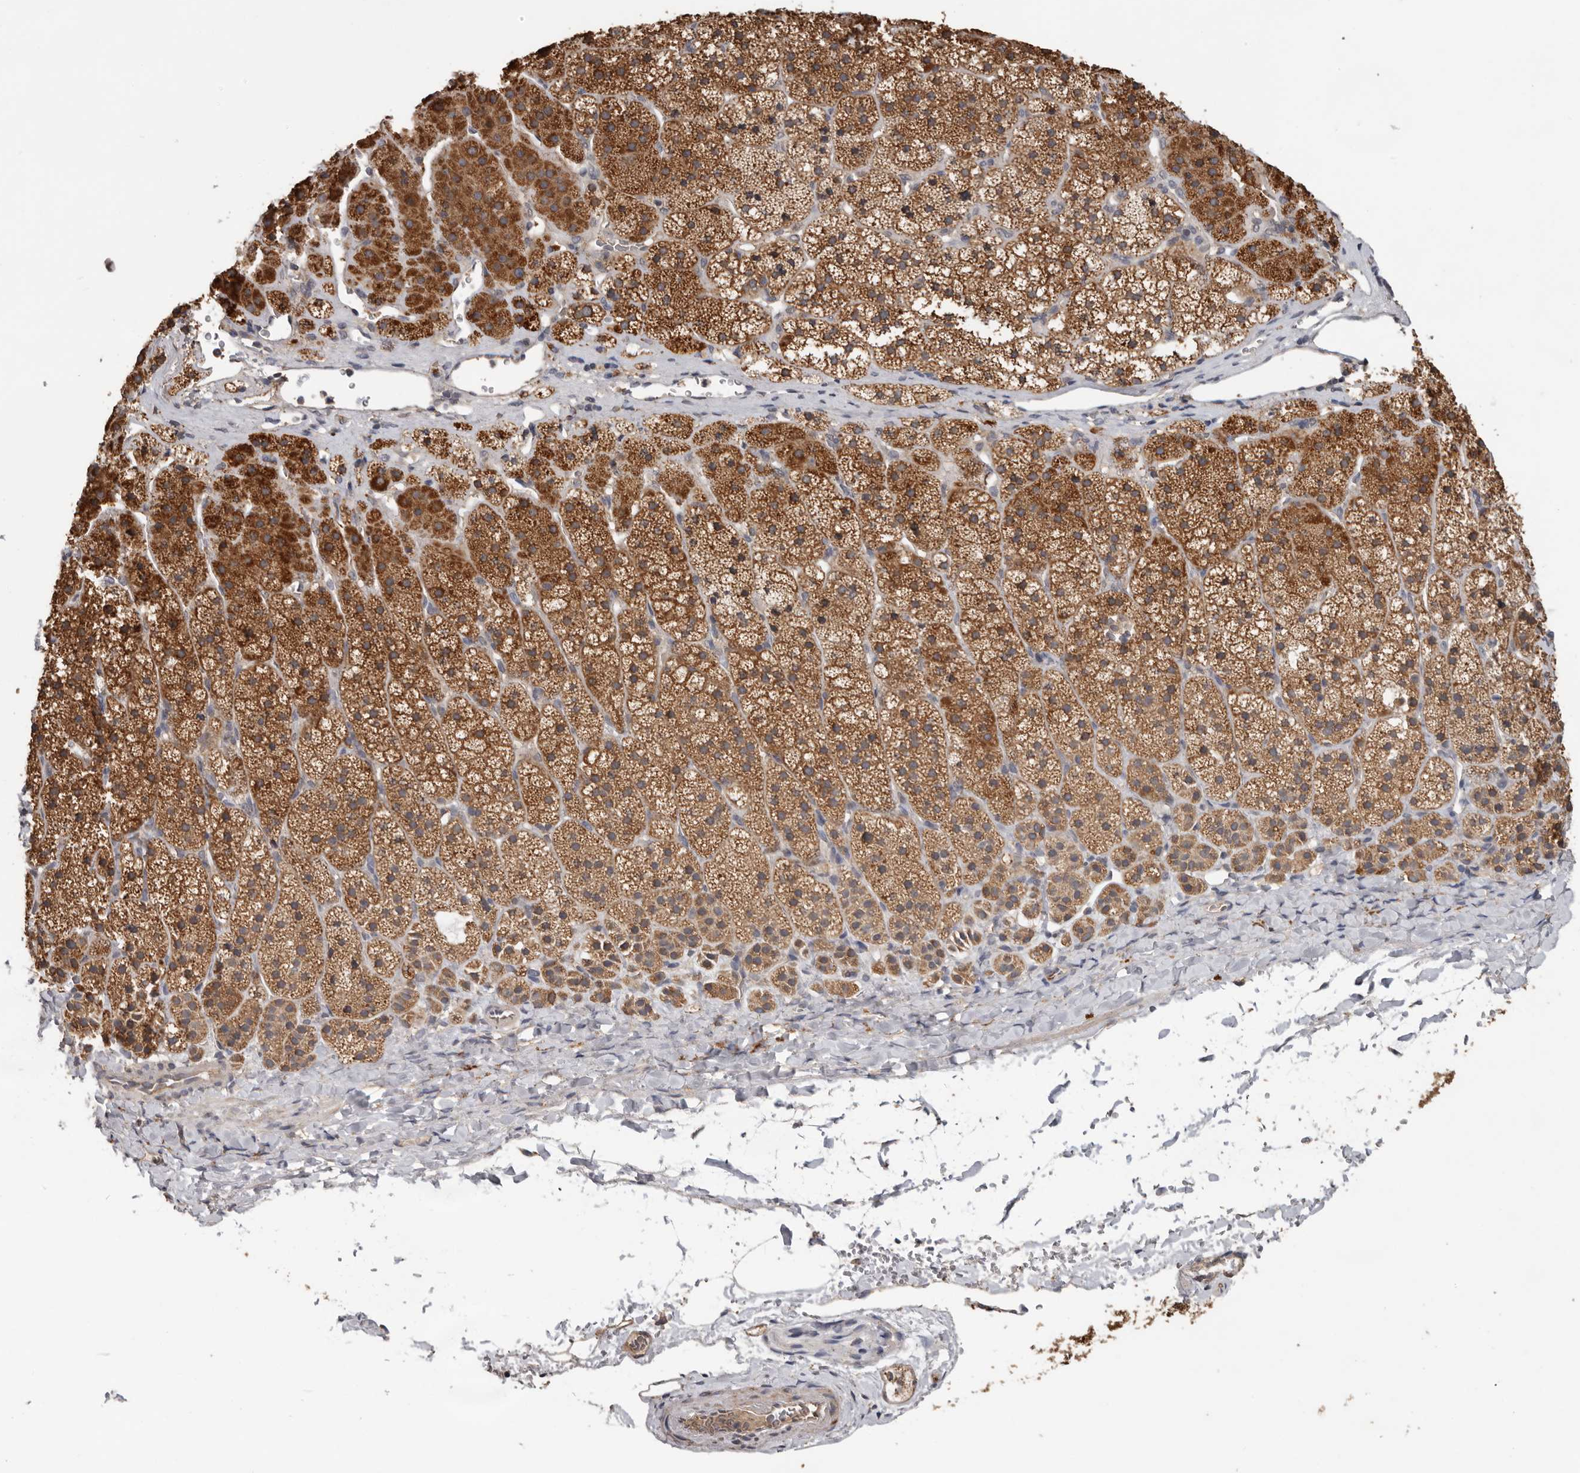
{"staining": {"intensity": "strong", "quantity": "25%-75%", "location": "cytoplasmic/membranous"}, "tissue": "adrenal gland", "cell_type": "Glandular cells", "image_type": "normal", "snomed": [{"axis": "morphology", "description": "Normal tissue, NOS"}, {"axis": "topography", "description": "Adrenal gland"}], "caption": "This histopathology image reveals IHC staining of benign human adrenal gland, with high strong cytoplasmic/membranous expression in approximately 25%-75% of glandular cells.", "gene": "MTF1", "patient": {"sex": "female", "age": 44}}